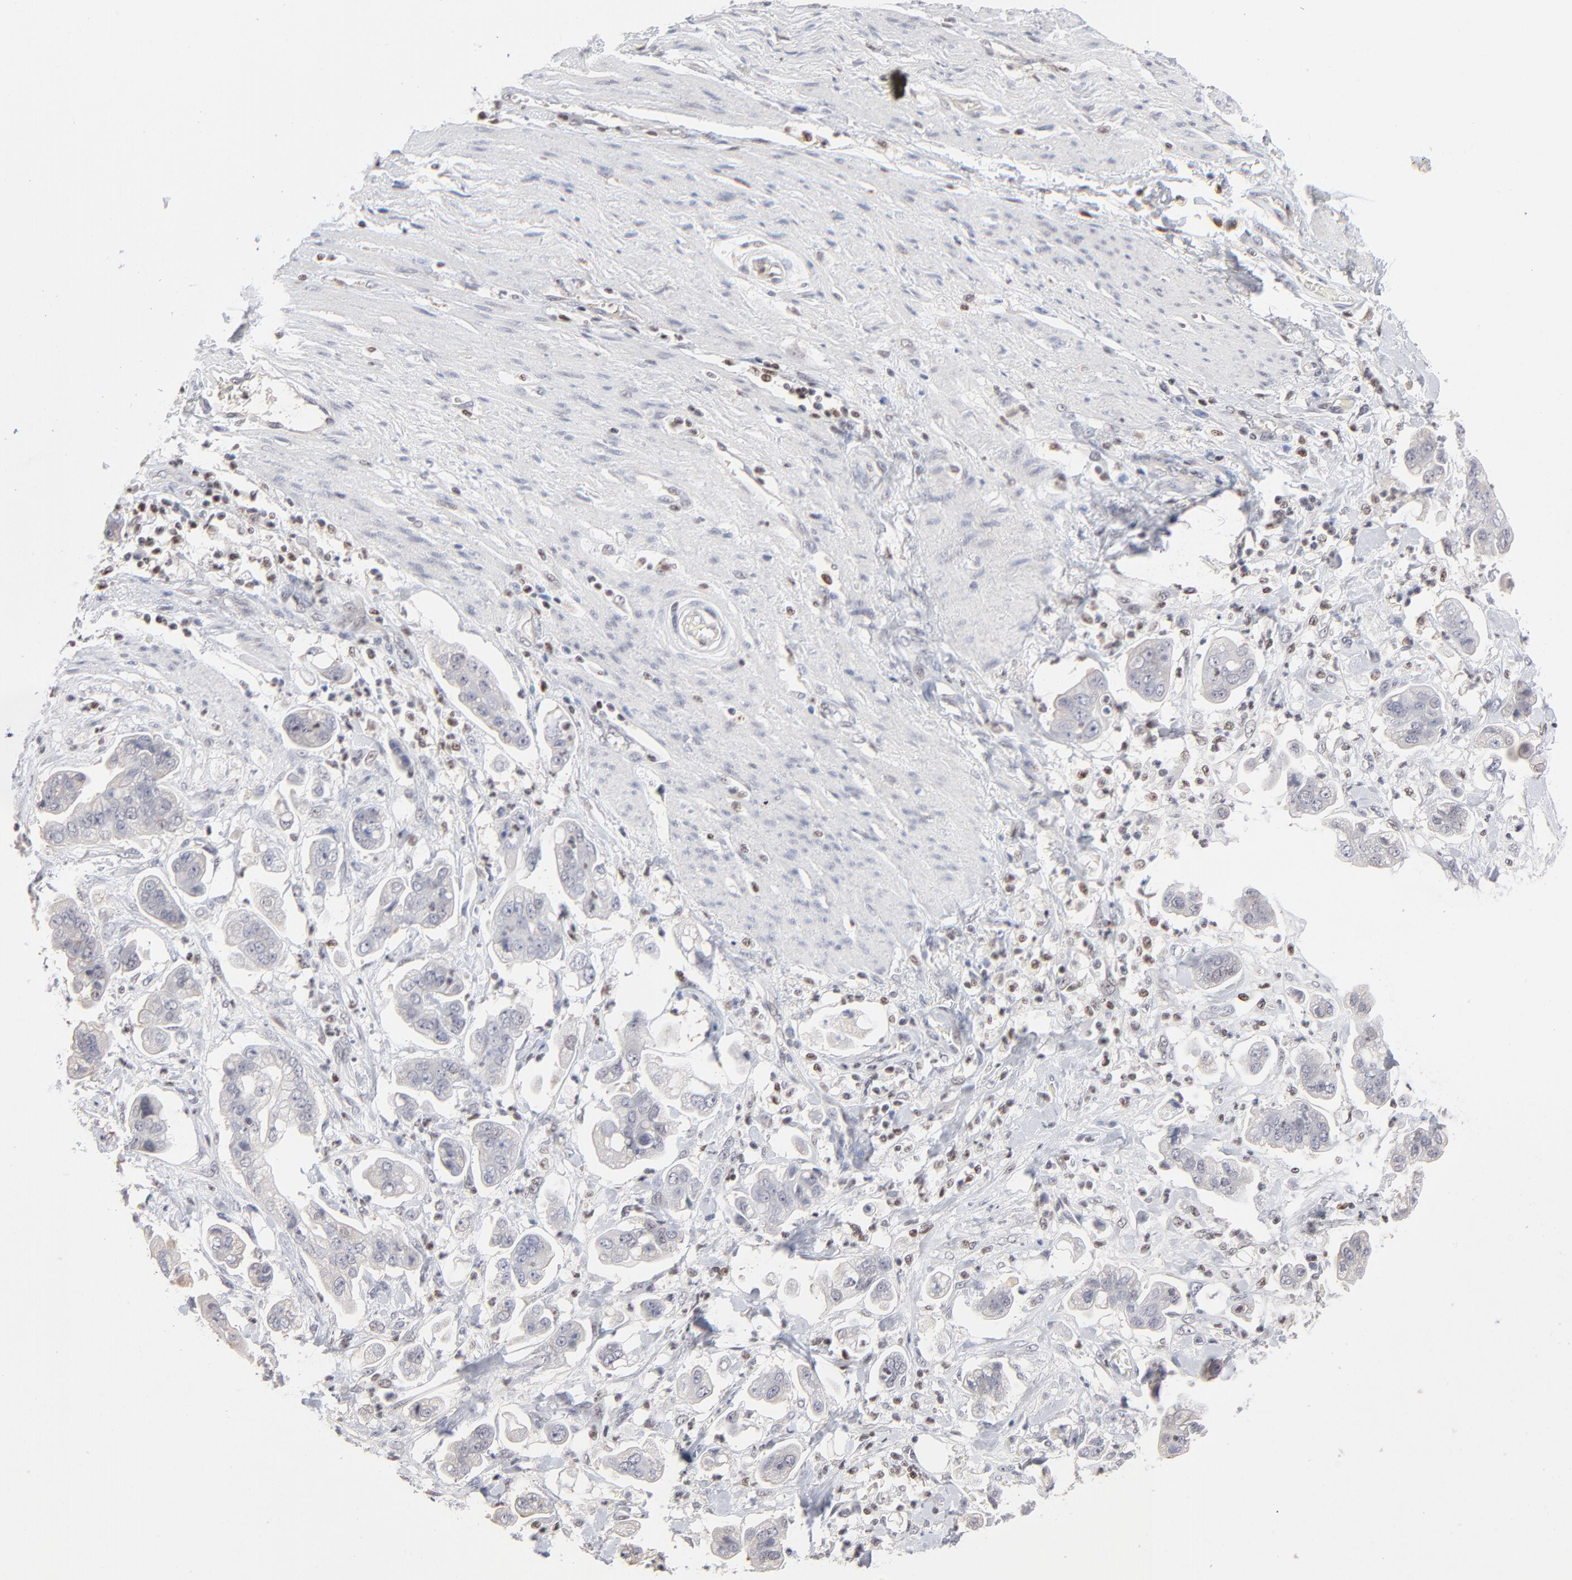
{"staining": {"intensity": "negative", "quantity": "none", "location": "none"}, "tissue": "stomach cancer", "cell_type": "Tumor cells", "image_type": "cancer", "snomed": [{"axis": "morphology", "description": "Adenocarcinoma, NOS"}, {"axis": "topography", "description": "Stomach"}], "caption": "Protein analysis of adenocarcinoma (stomach) shows no significant staining in tumor cells.", "gene": "MAX", "patient": {"sex": "male", "age": 62}}